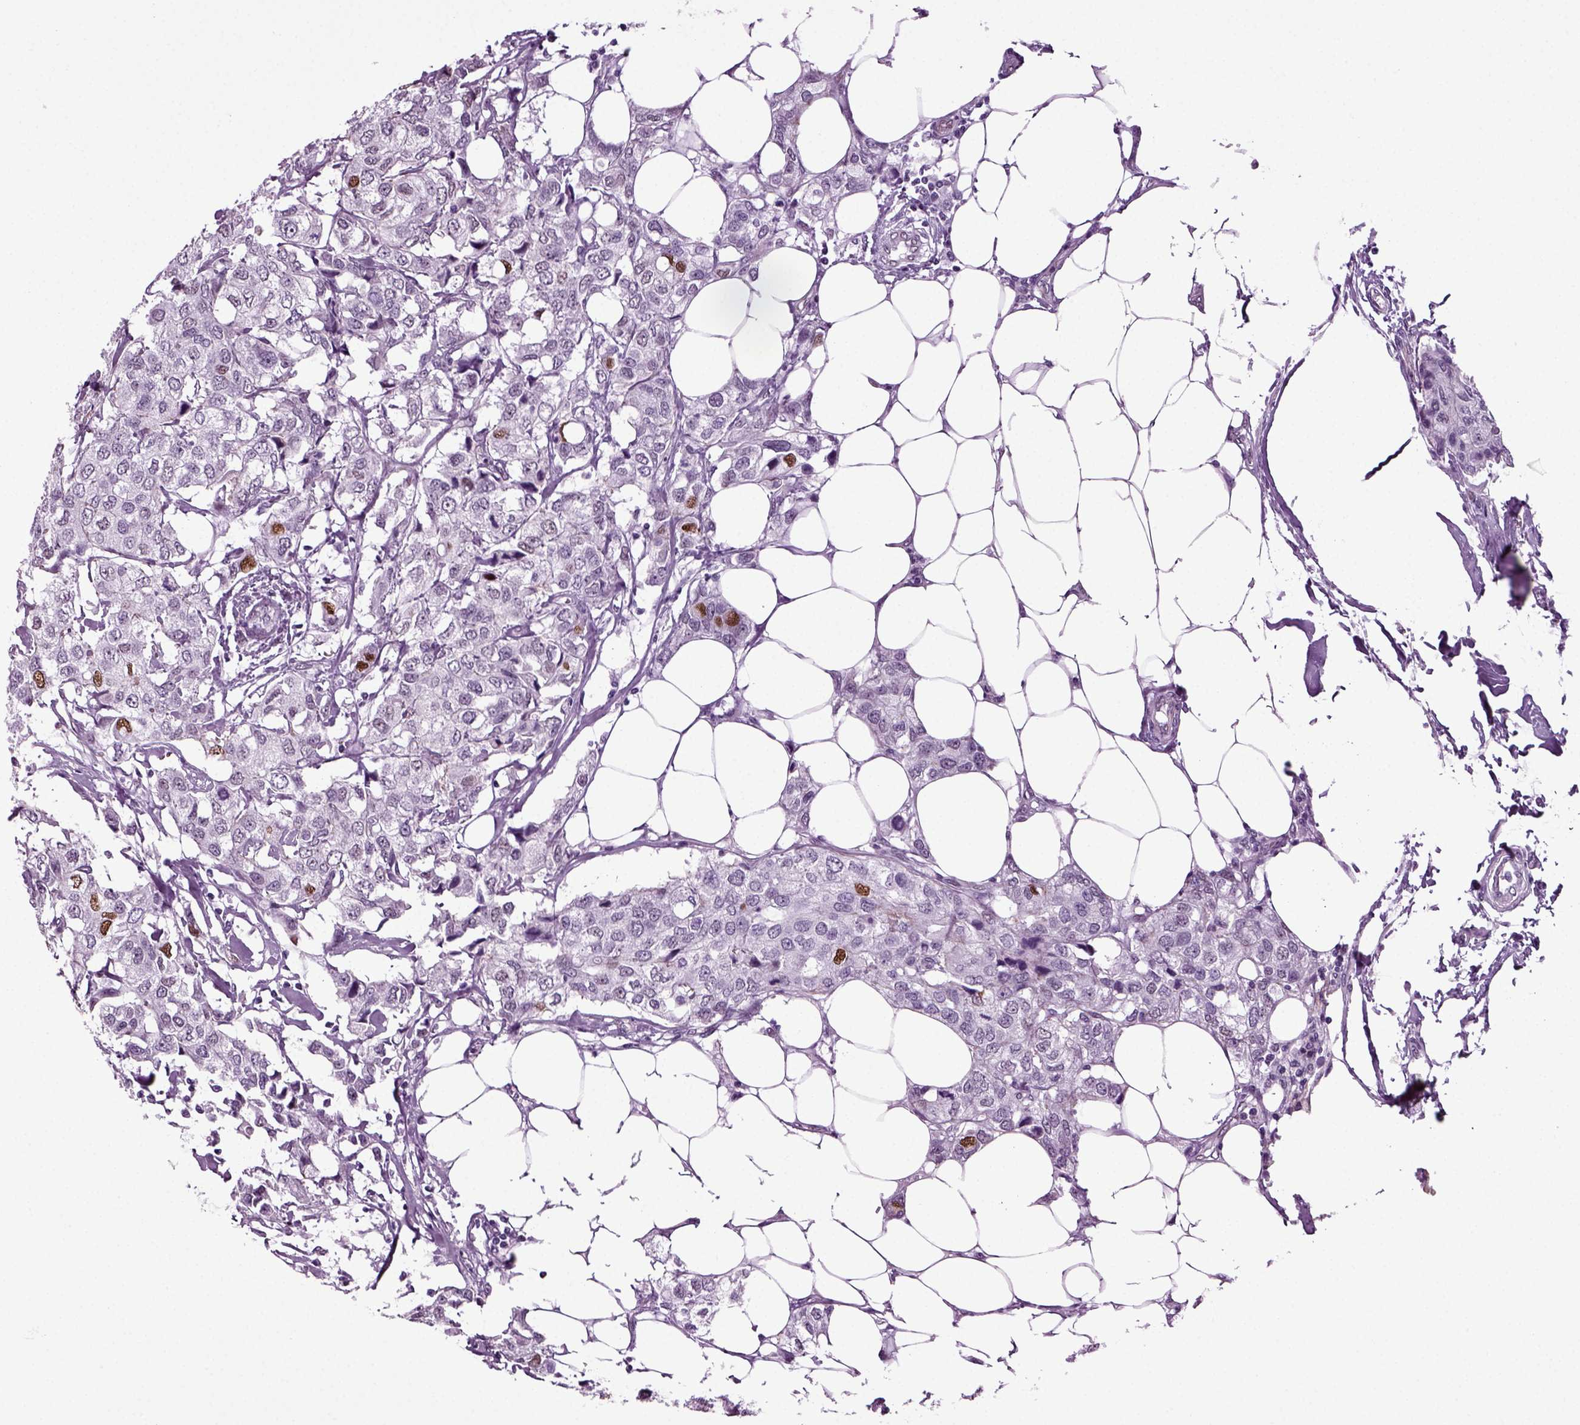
{"staining": {"intensity": "negative", "quantity": "none", "location": "none"}, "tissue": "breast cancer", "cell_type": "Tumor cells", "image_type": "cancer", "snomed": [{"axis": "morphology", "description": "Duct carcinoma"}, {"axis": "topography", "description": "Breast"}], "caption": "Image shows no significant protein positivity in tumor cells of intraductal carcinoma (breast).", "gene": "RFX3", "patient": {"sex": "female", "age": 80}}